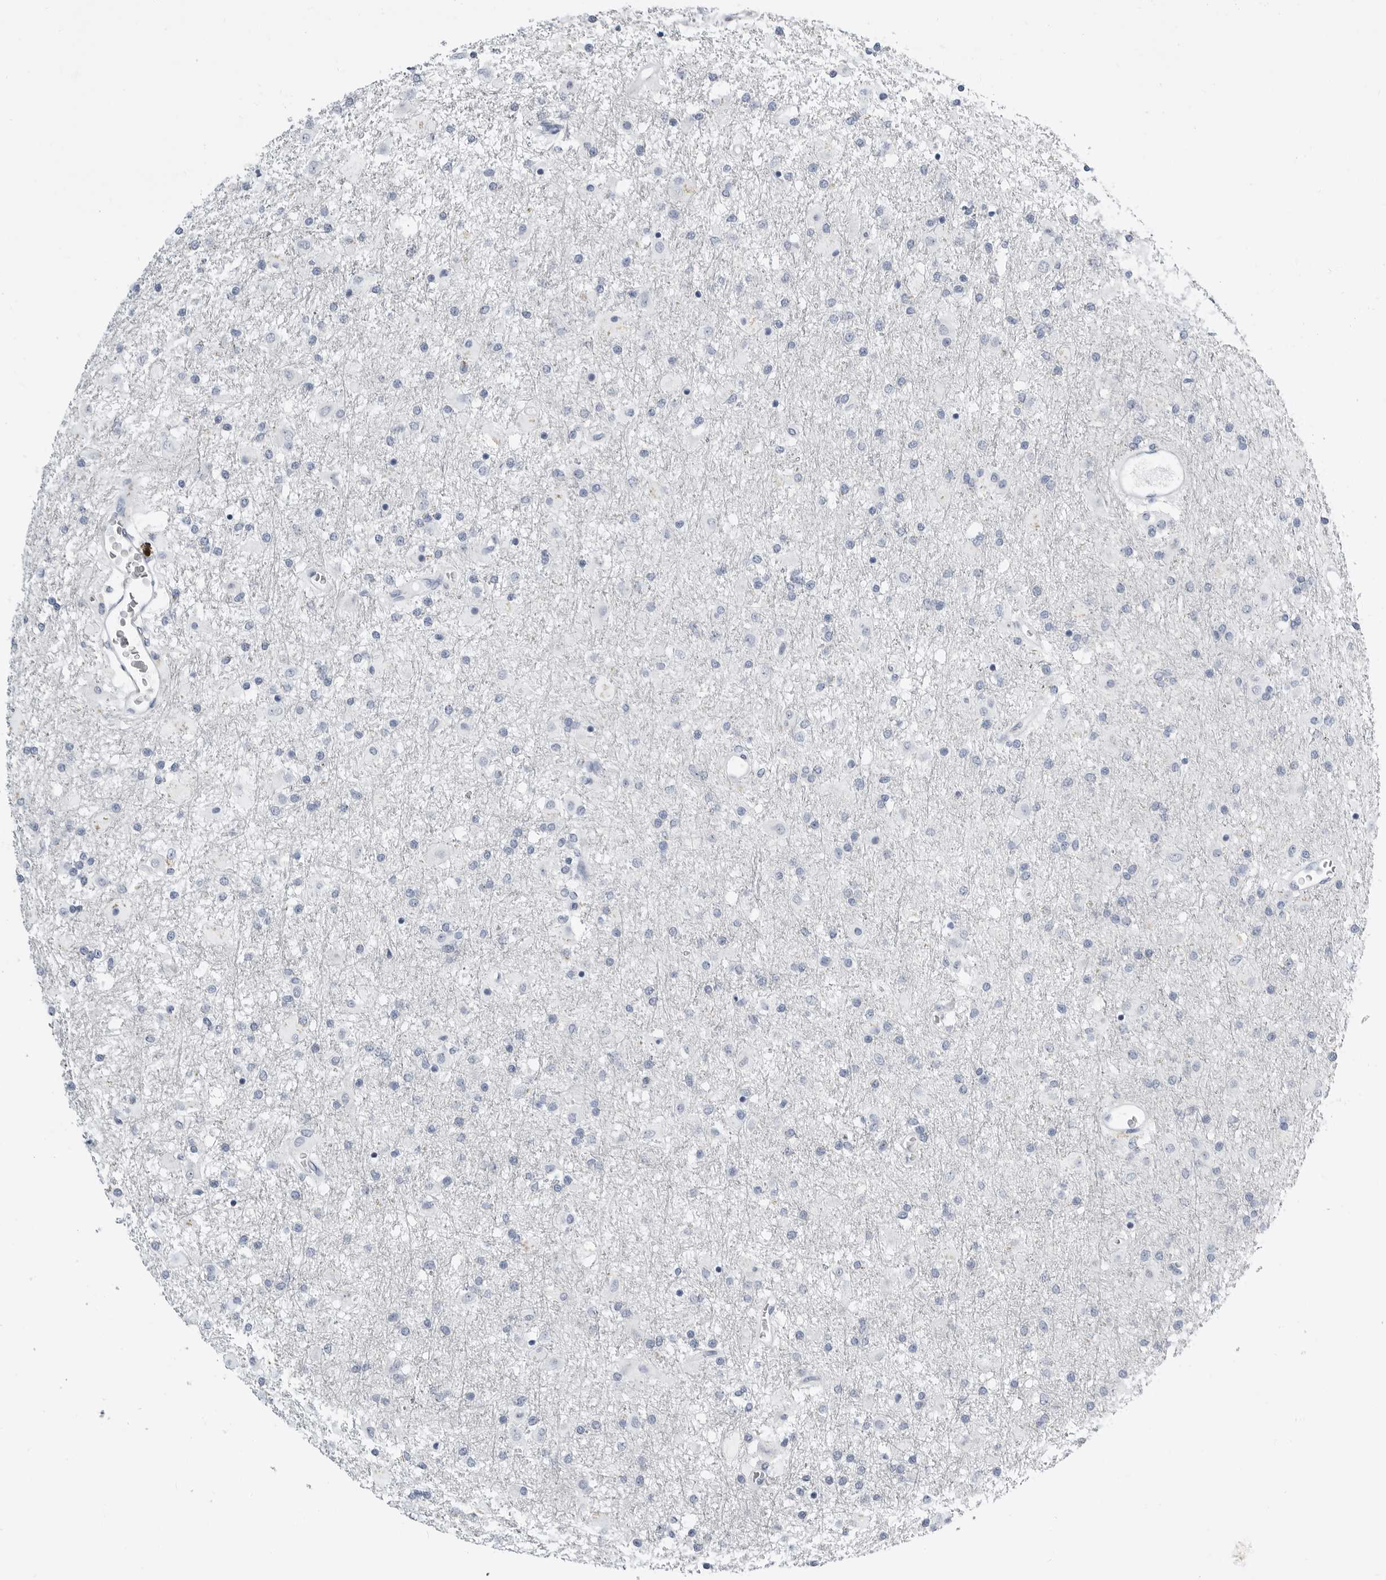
{"staining": {"intensity": "negative", "quantity": "none", "location": "none"}, "tissue": "glioma", "cell_type": "Tumor cells", "image_type": "cancer", "snomed": [{"axis": "morphology", "description": "Glioma, malignant, Low grade"}, {"axis": "topography", "description": "Brain"}], "caption": "High power microscopy micrograph of an immunohistochemistry image of malignant low-grade glioma, revealing no significant expression in tumor cells.", "gene": "PLN", "patient": {"sex": "male", "age": 65}}